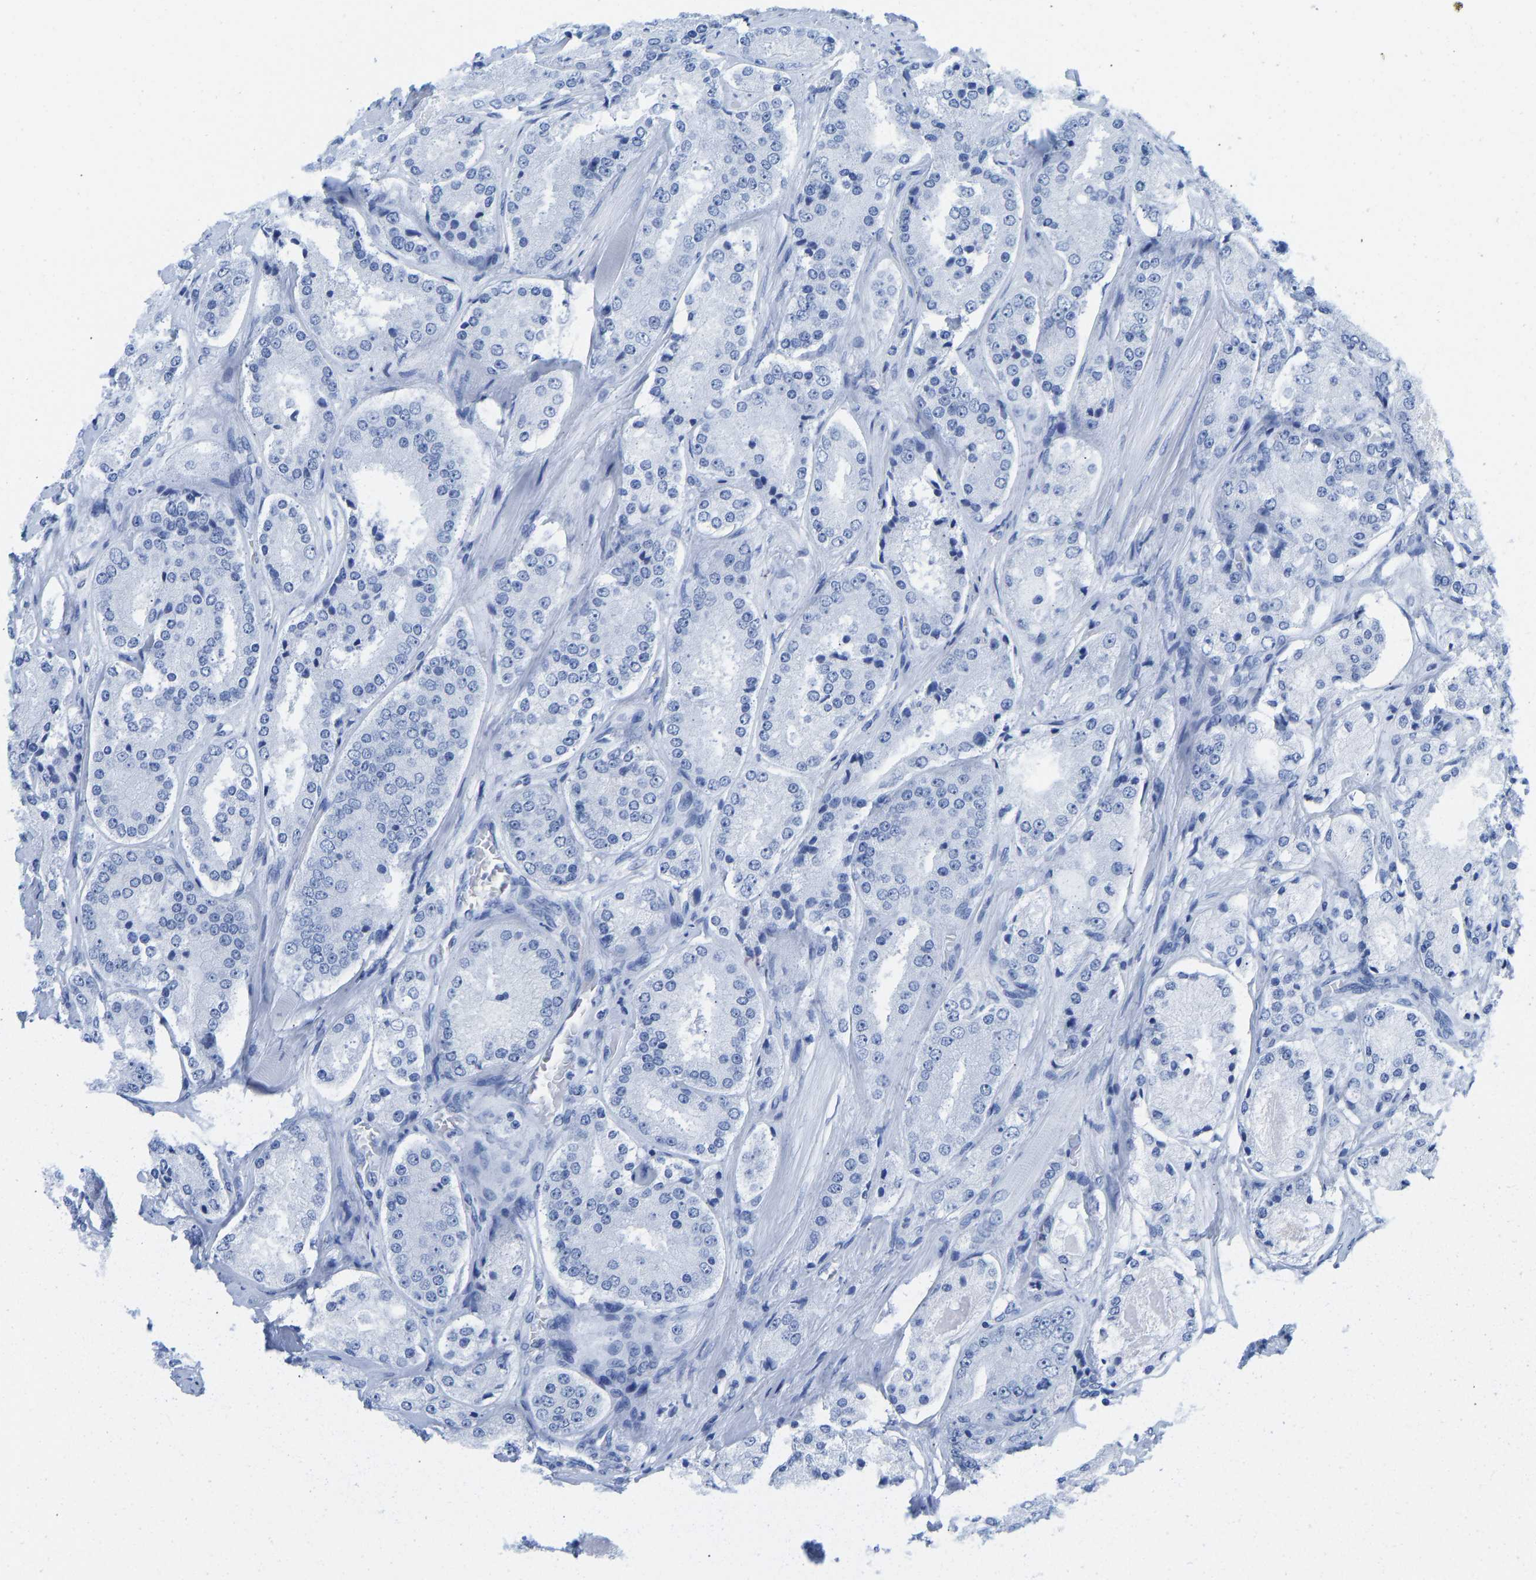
{"staining": {"intensity": "negative", "quantity": "none", "location": "none"}, "tissue": "prostate cancer", "cell_type": "Tumor cells", "image_type": "cancer", "snomed": [{"axis": "morphology", "description": "Adenocarcinoma, High grade"}, {"axis": "topography", "description": "Prostate"}], "caption": "Tumor cells are negative for protein expression in human high-grade adenocarcinoma (prostate).", "gene": "ELMO2", "patient": {"sex": "male", "age": 65}}